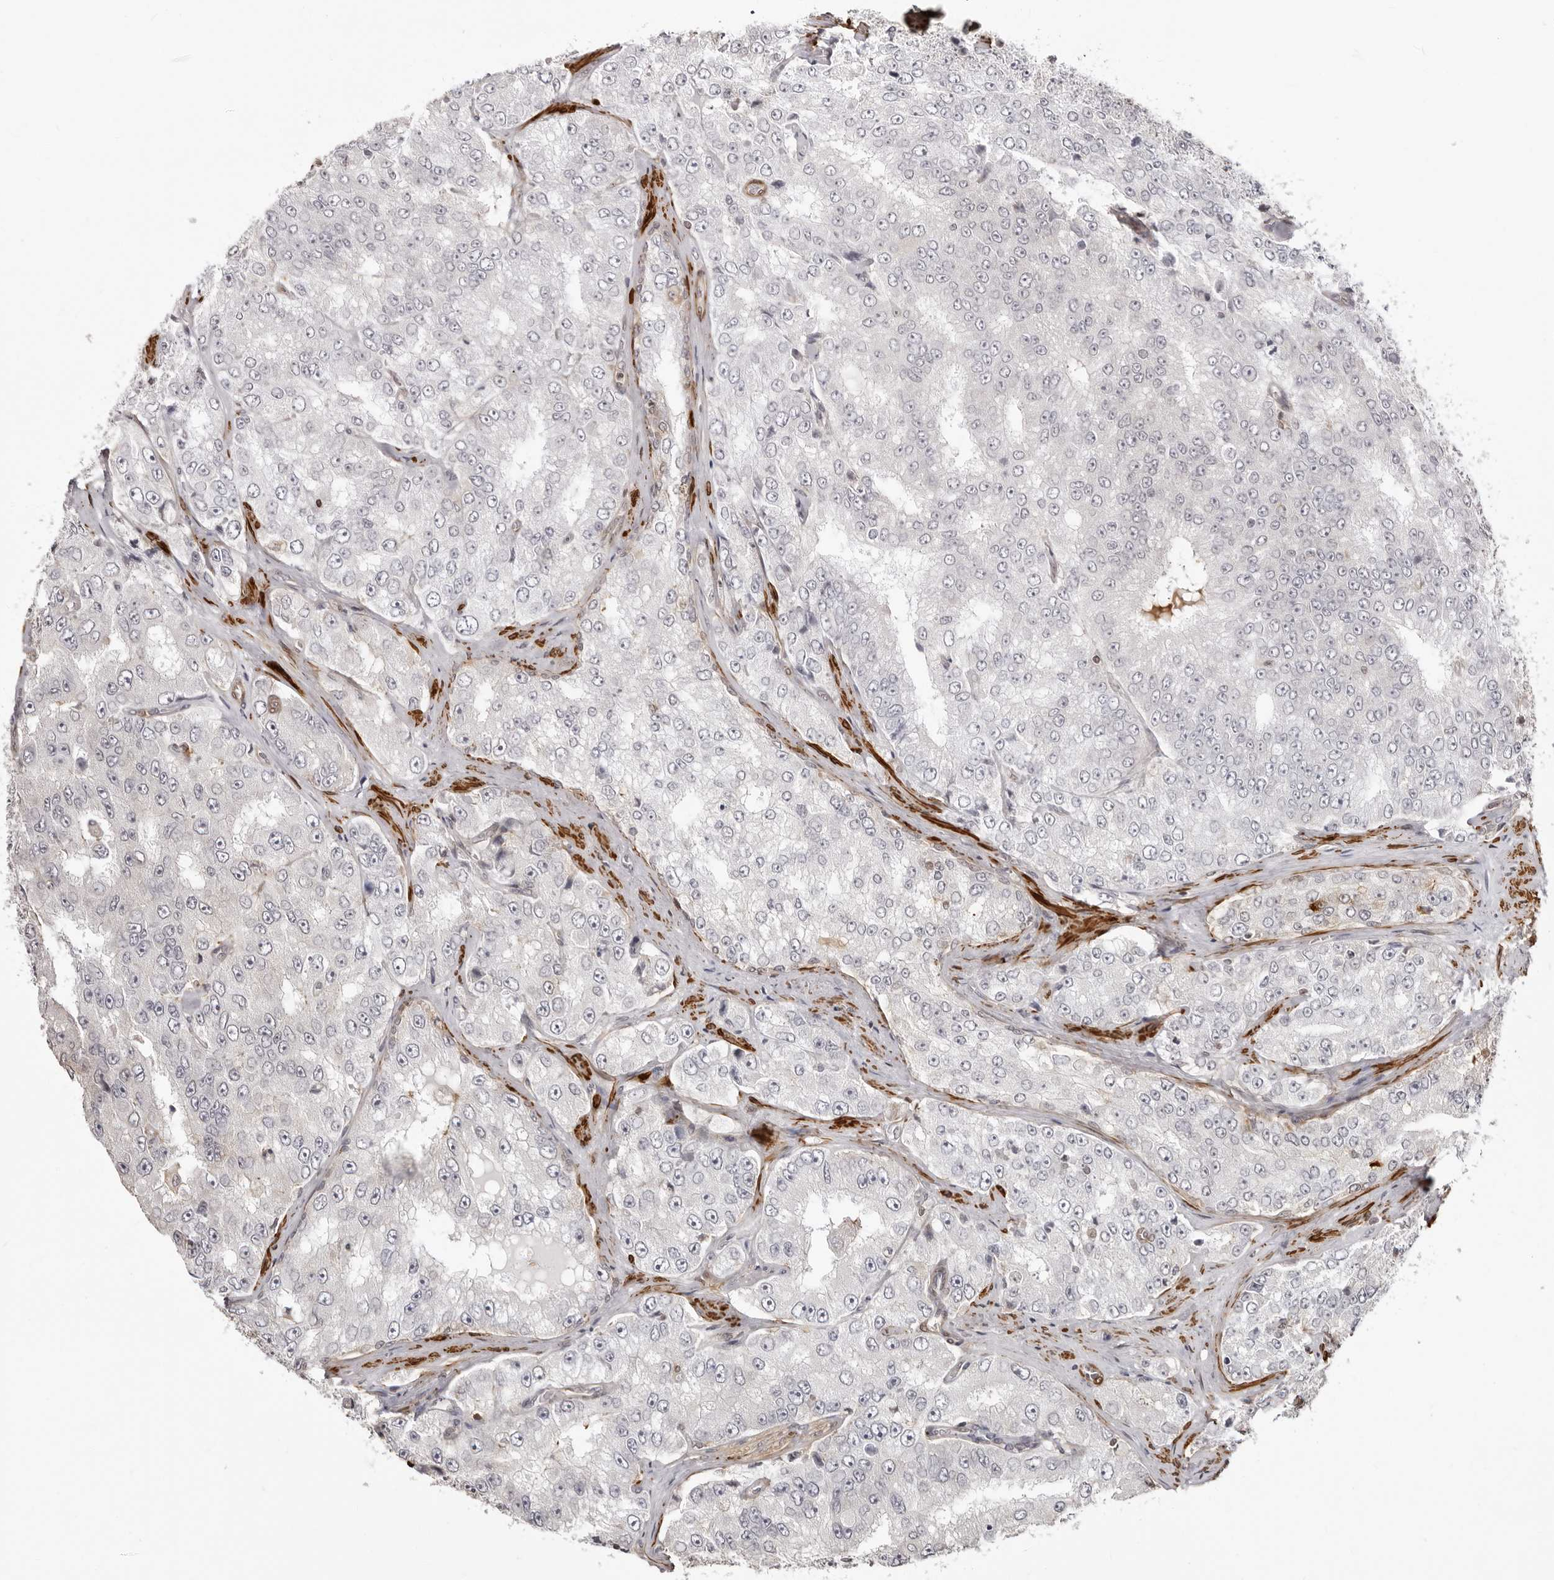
{"staining": {"intensity": "negative", "quantity": "none", "location": "none"}, "tissue": "prostate cancer", "cell_type": "Tumor cells", "image_type": "cancer", "snomed": [{"axis": "morphology", "description": "Adenocarcinoma, High grade"}, {"axis": "topography", "description": "Prostate"}], "caption": "Micrograph shows no protein positivity in tumor cells of high-grade adenocarcinoma (prostate) tissue.", "gene": "UNK", "patient": {"sex": "male", "age": 58}}